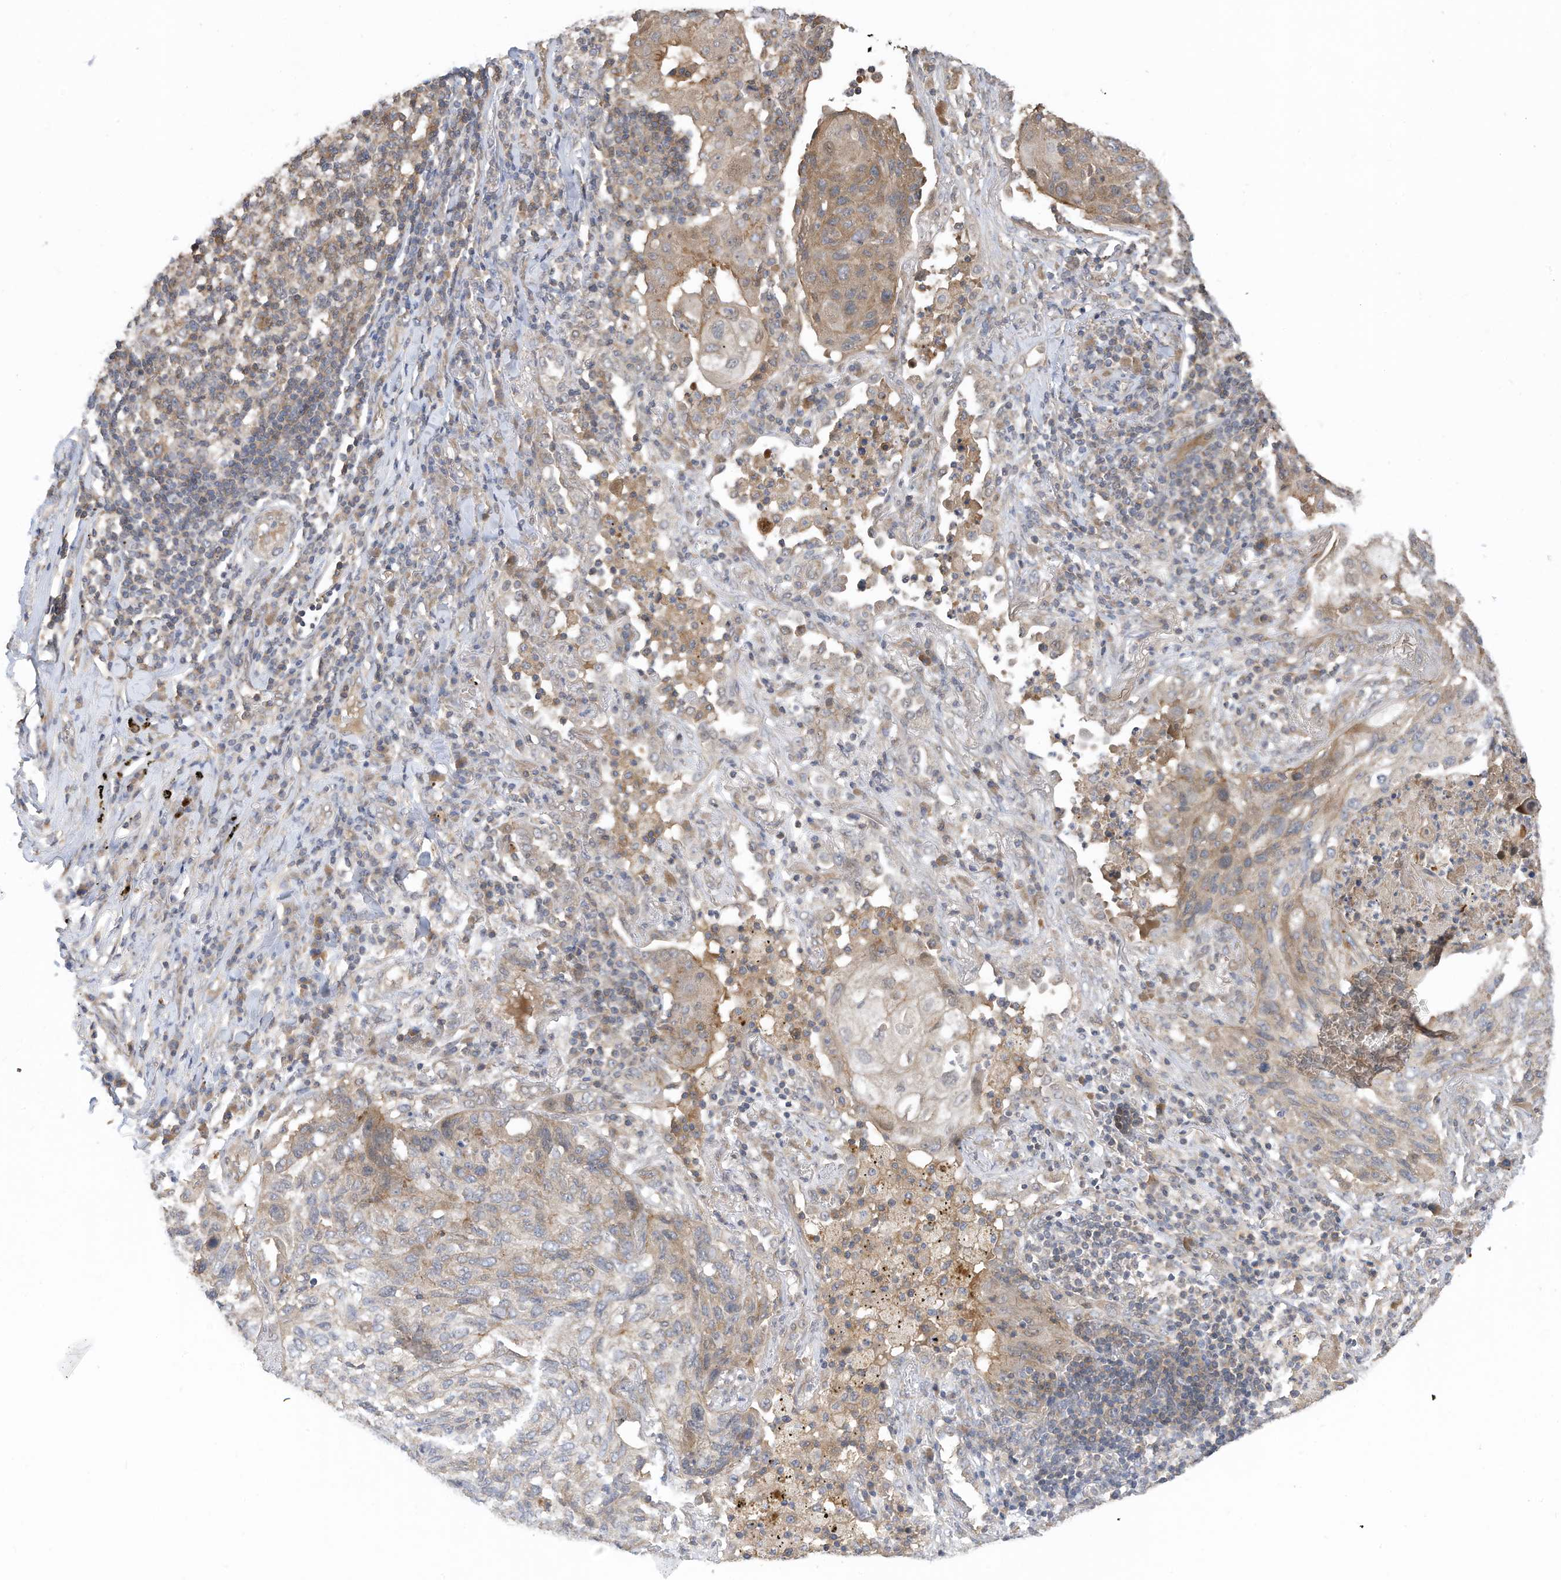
{"staining": {"intensity": "moderate", "quantity": "25%-75%", "location": "cytoplasmic/membranous"}, "tissue": "lung cancer", "cell_type": "Tumor cells", "image_type": "cancer", "snomed": [{"axis": "morphology", "description": "Squamous cell carcinoma, NOS"}, {"axis": "topography", "description": "Lung"}], "caption": "Immunohistochemical staining of lung cancer reveals moderate cytoplasmic/membranous protein staining in approximately 25%-75% of tumor cells.", "gene": "REC8", "patient": {"sex": "female", "age": 63}}